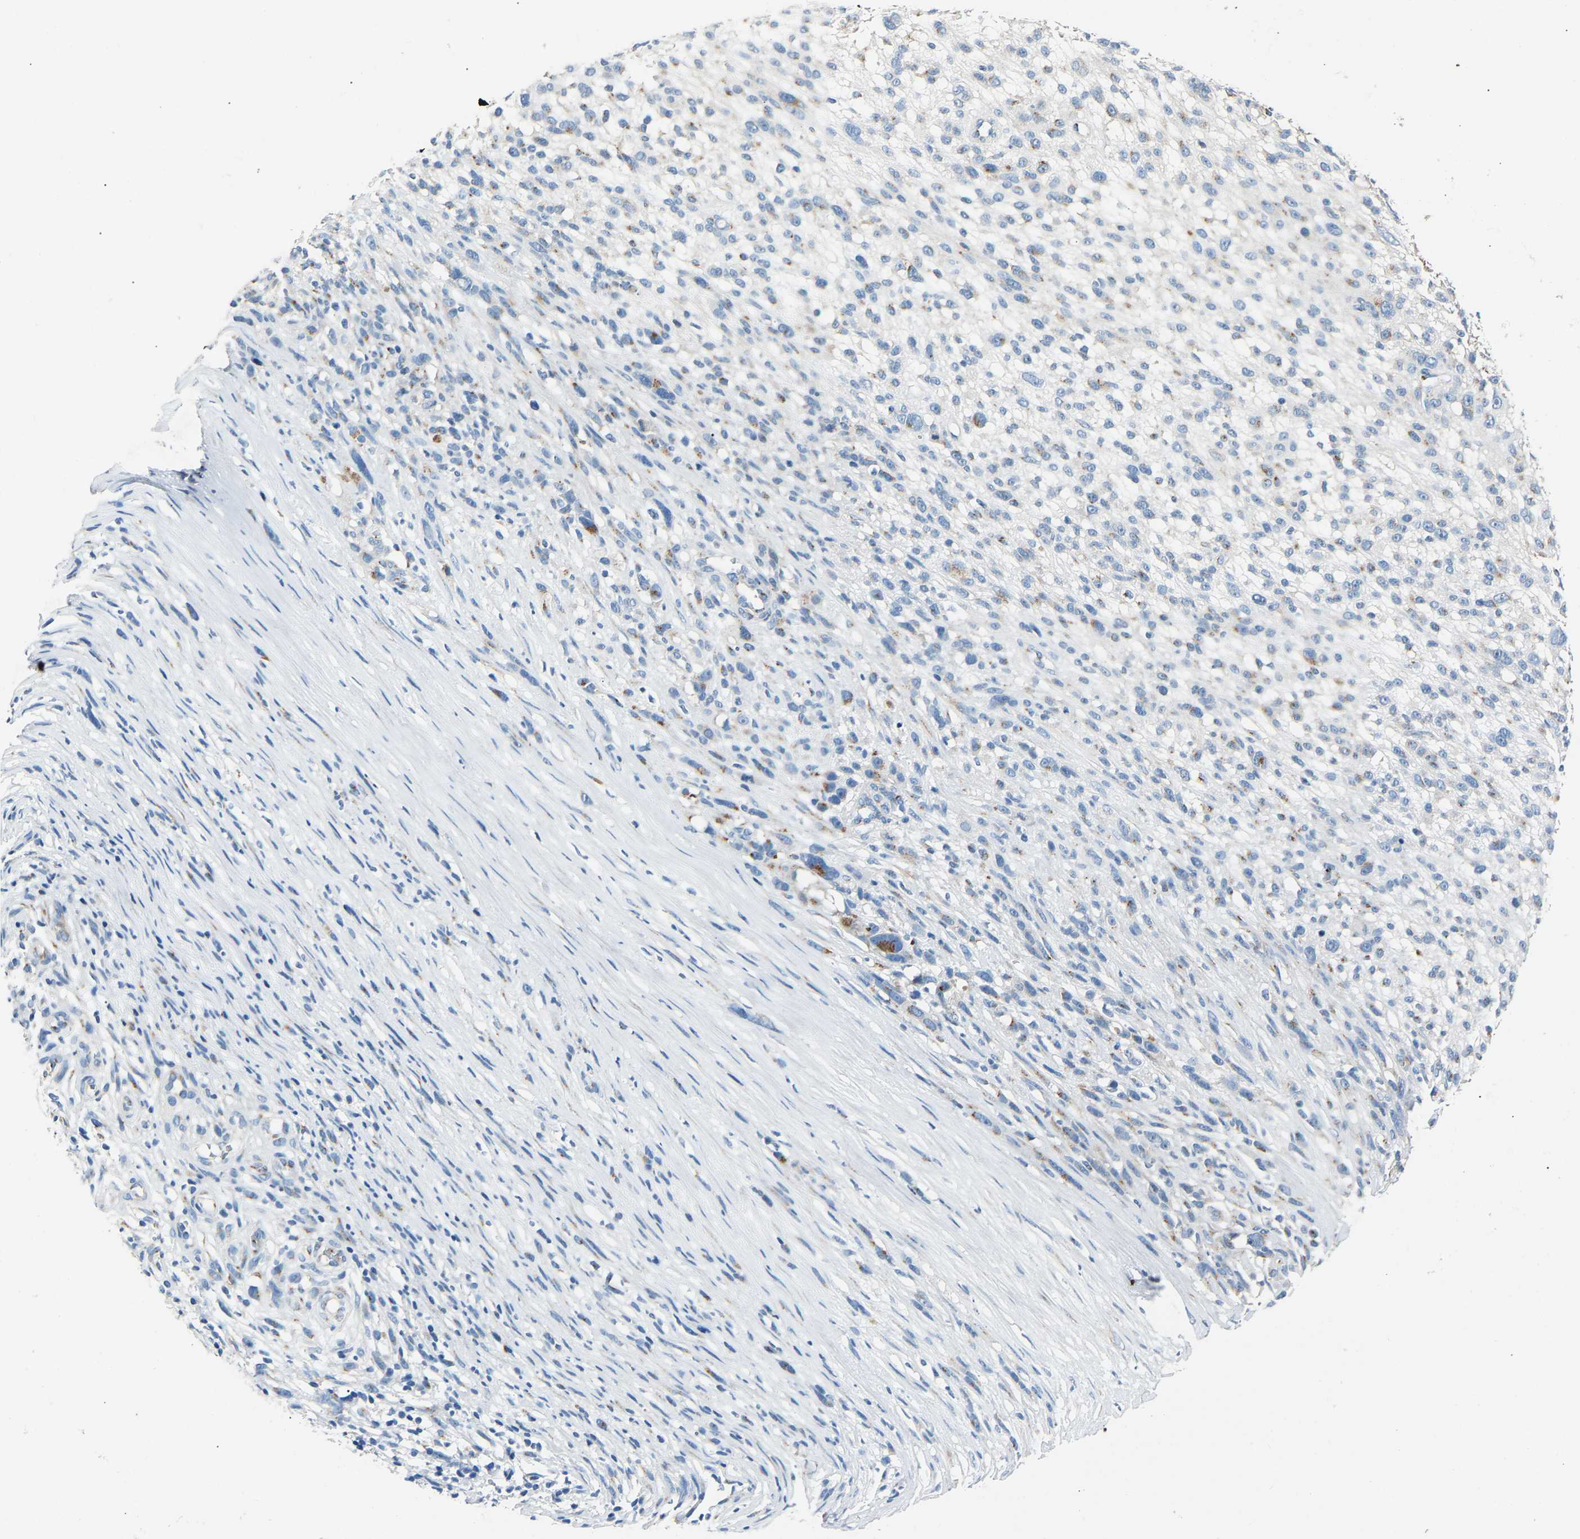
{"staining": {"intensity": "moderate", "quantity": "<25%", "location": "cytoplasmic/membranous"}, "tissue": "melanoma", "cell_type": "Tumor cells", "image_type": "cancer", "snomed": [{"axis": "morphology", "description": "Malignant melanoma, NOS"}, {"axis": "topography", "description": "Skin"}], "caption": "Human melanoma stained with a protein marker exhibits moderate staining in tumor cells.", "gene": "CYREN", "patient": {"sex": "female", "age": 55}}